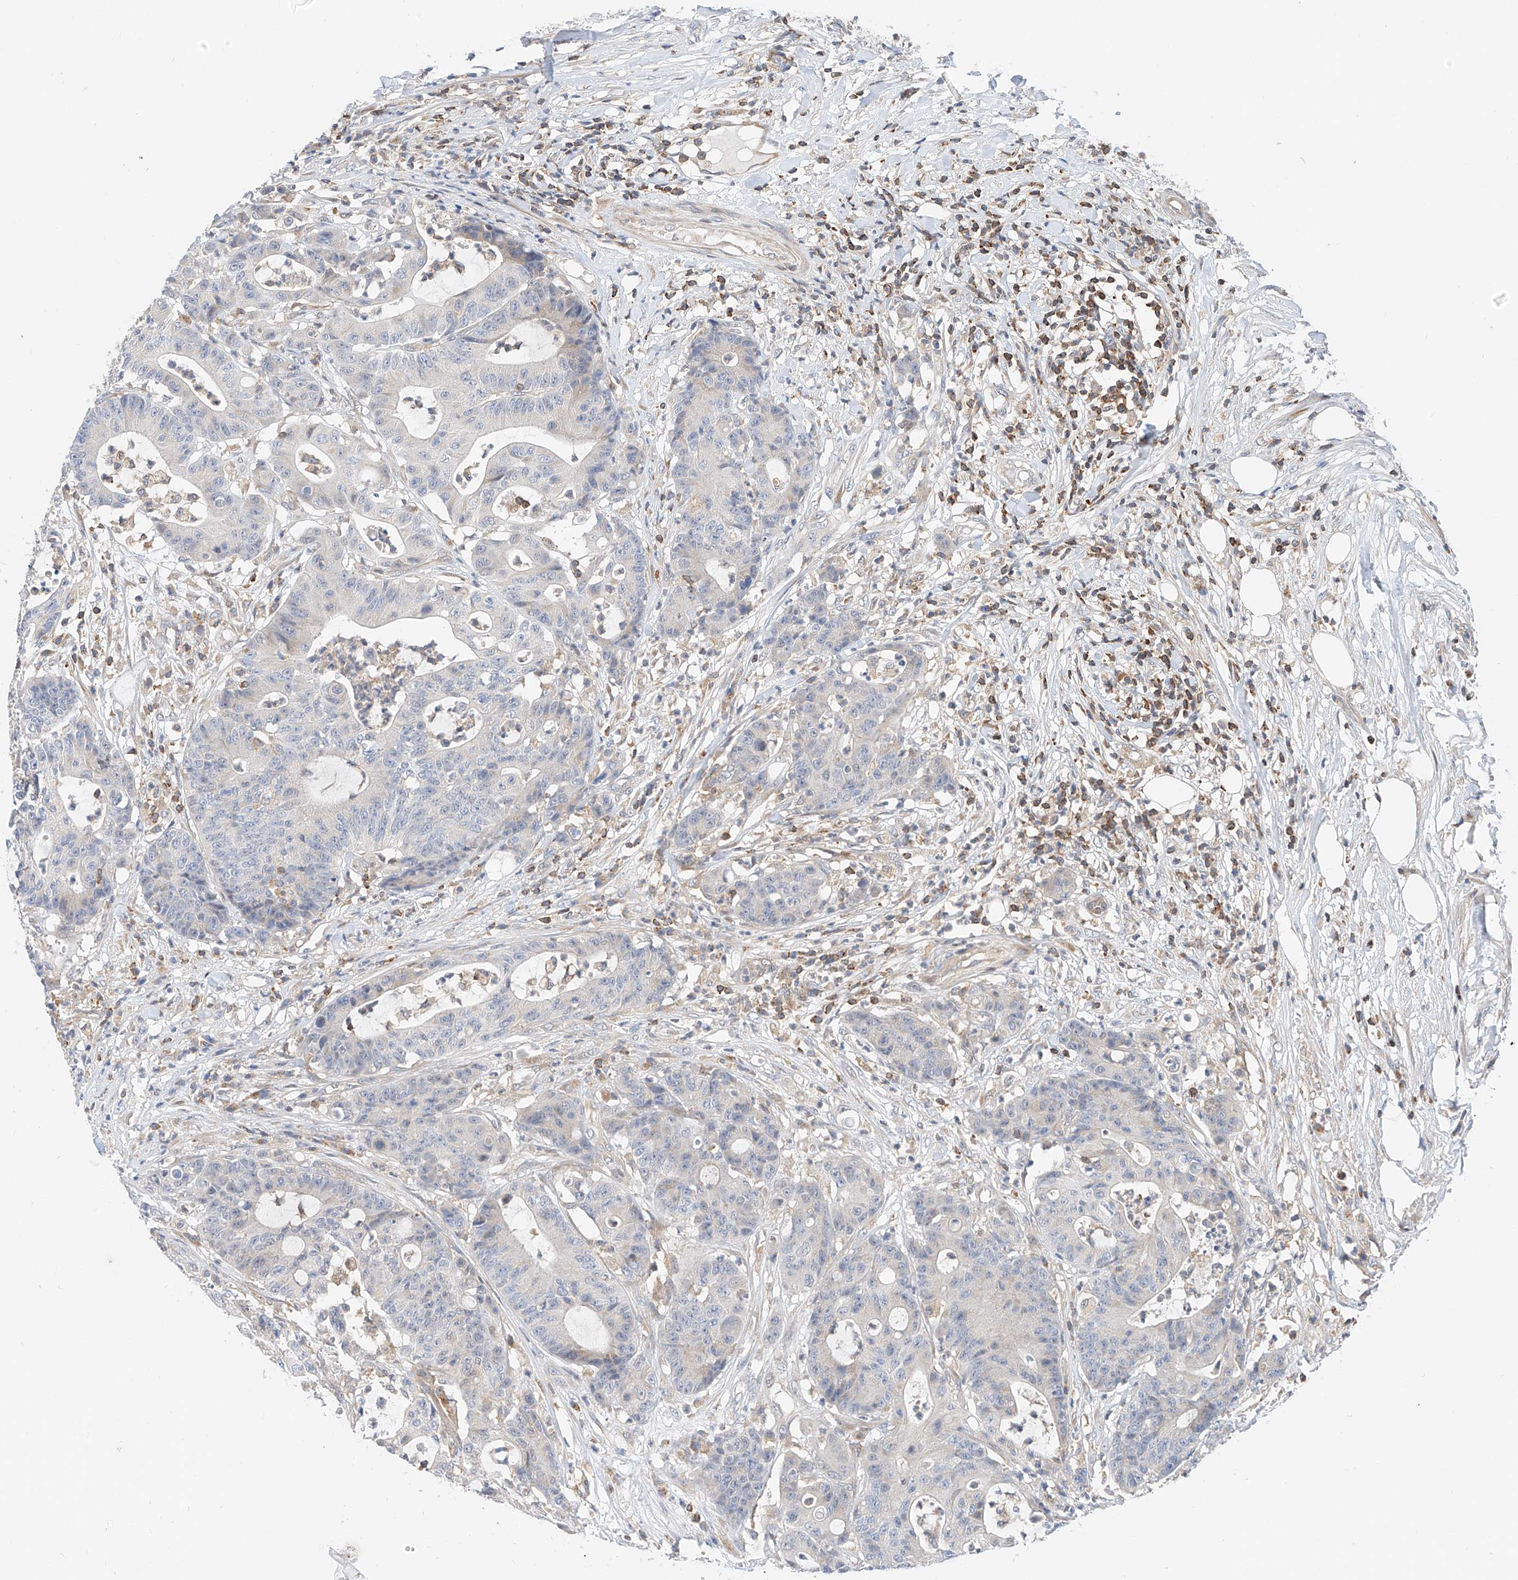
{"staining": {"intensity": "negative", "quantity": "none", "location": "none"}, "tissue": "colorectal cancer", "cell_type": "Tumor cells", "image_type": "cancer", "snomed": [{"axis": "morphology", "description": "Adenocarcinoma, NOS"}, {"axis": "topography", "description": "Colon"}], "caption": "This is an IHC histopathology image of colorectal adenocarcinoma. There is no positivity in tumor cells.", "gene": "MFN2", "patient": {"sex": "female", "age": 84}}